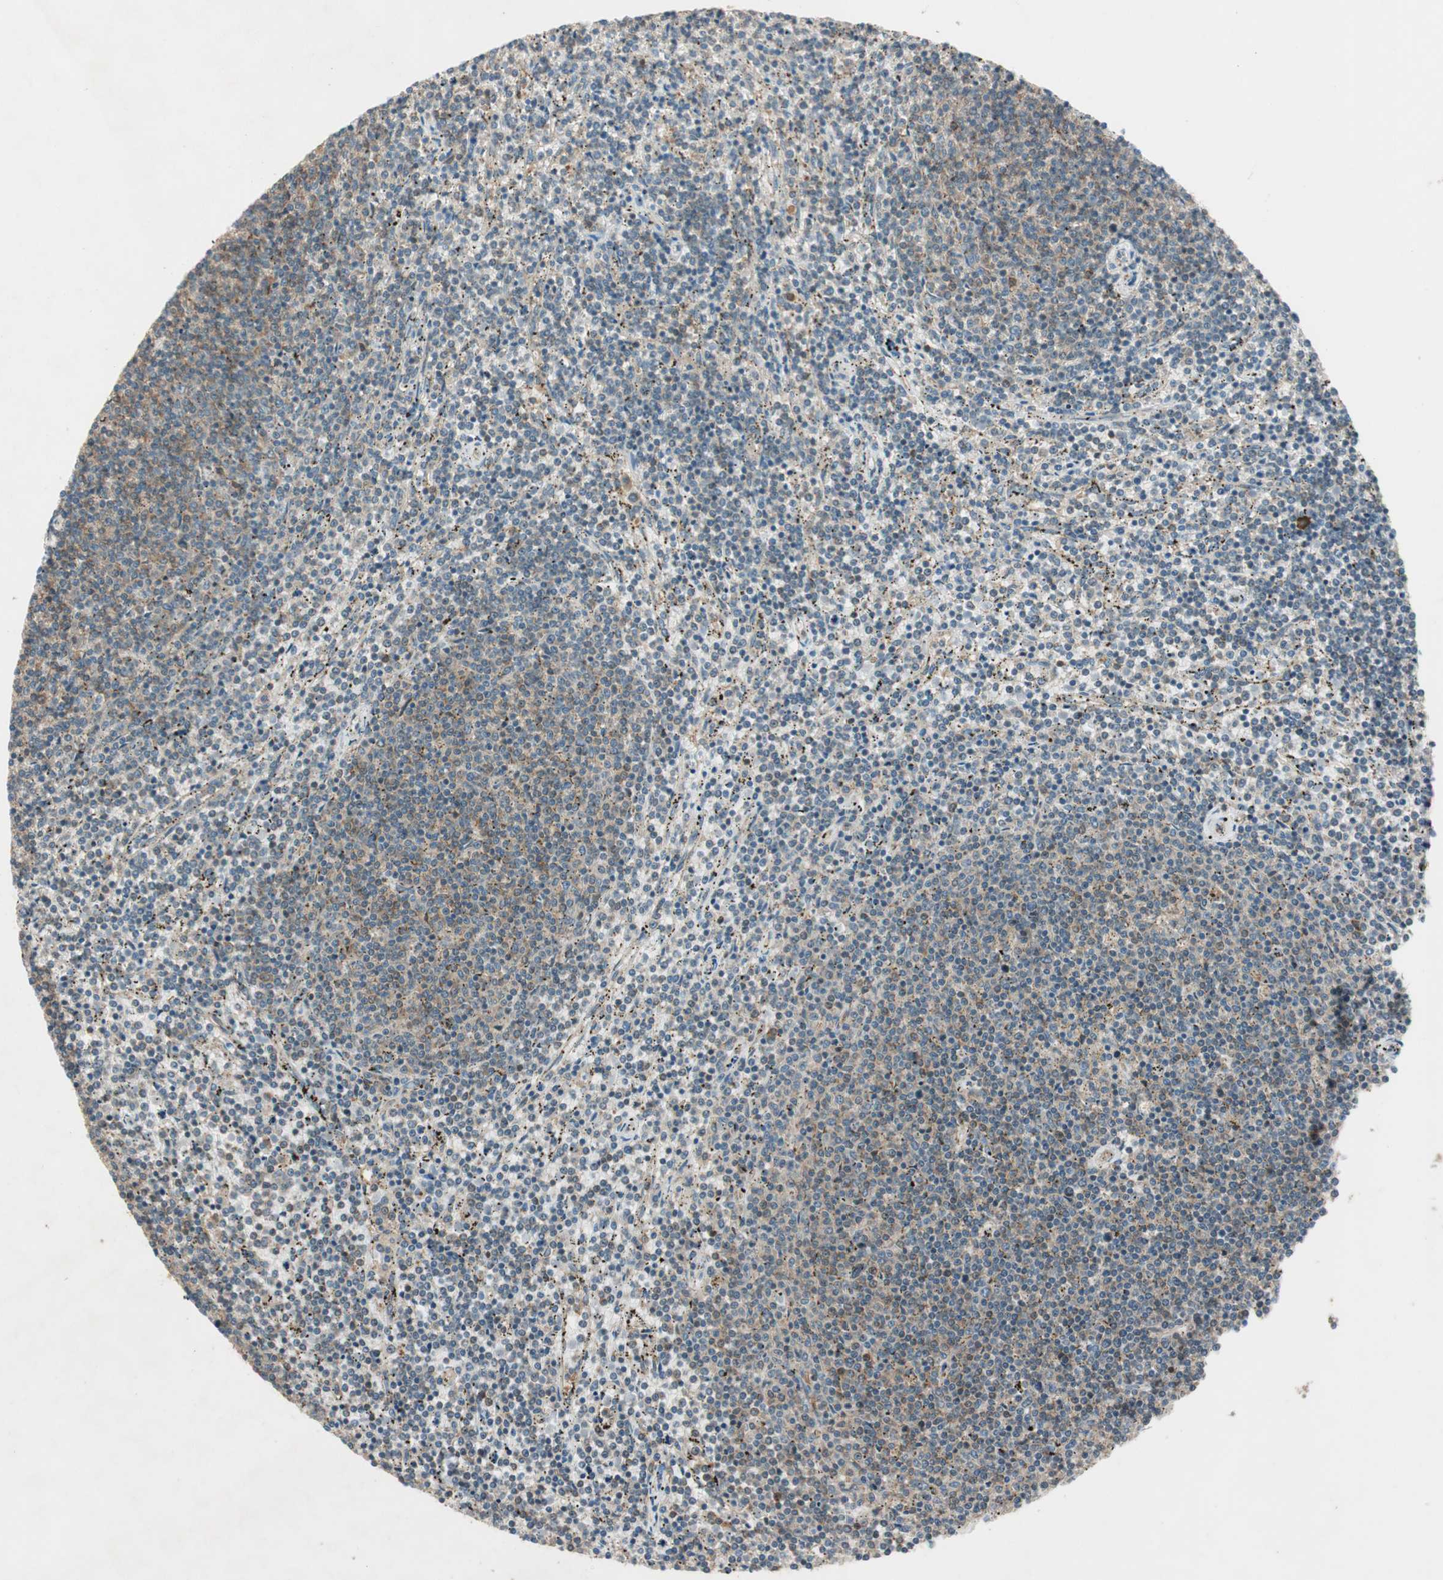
{"staining": {"intensity": "moderate", "quantity": "25%-75%", "location": "cytoplasmic/membranous"}, "tissue": "lymphoma", "cell_type": "Tumor cells", "image_type": "cancer", "snomed": [{"axis": "morphology", "description": "Malignant lymphoma, non-Hodgkin's type, Low grade"}, {"axis": "topography", "description": "Spleen"}], "caption": "Immunohistochemical staining of human lymphoma displays medium levels of moderate cytoplasmic/membranous staining in approximately 25%-75% of tumor cells. The protein of interest is shown in brown color, while the nuclei are stained blue.", "gene": "CC2D1A", "patient": {"sex": "female", "age": 50}}